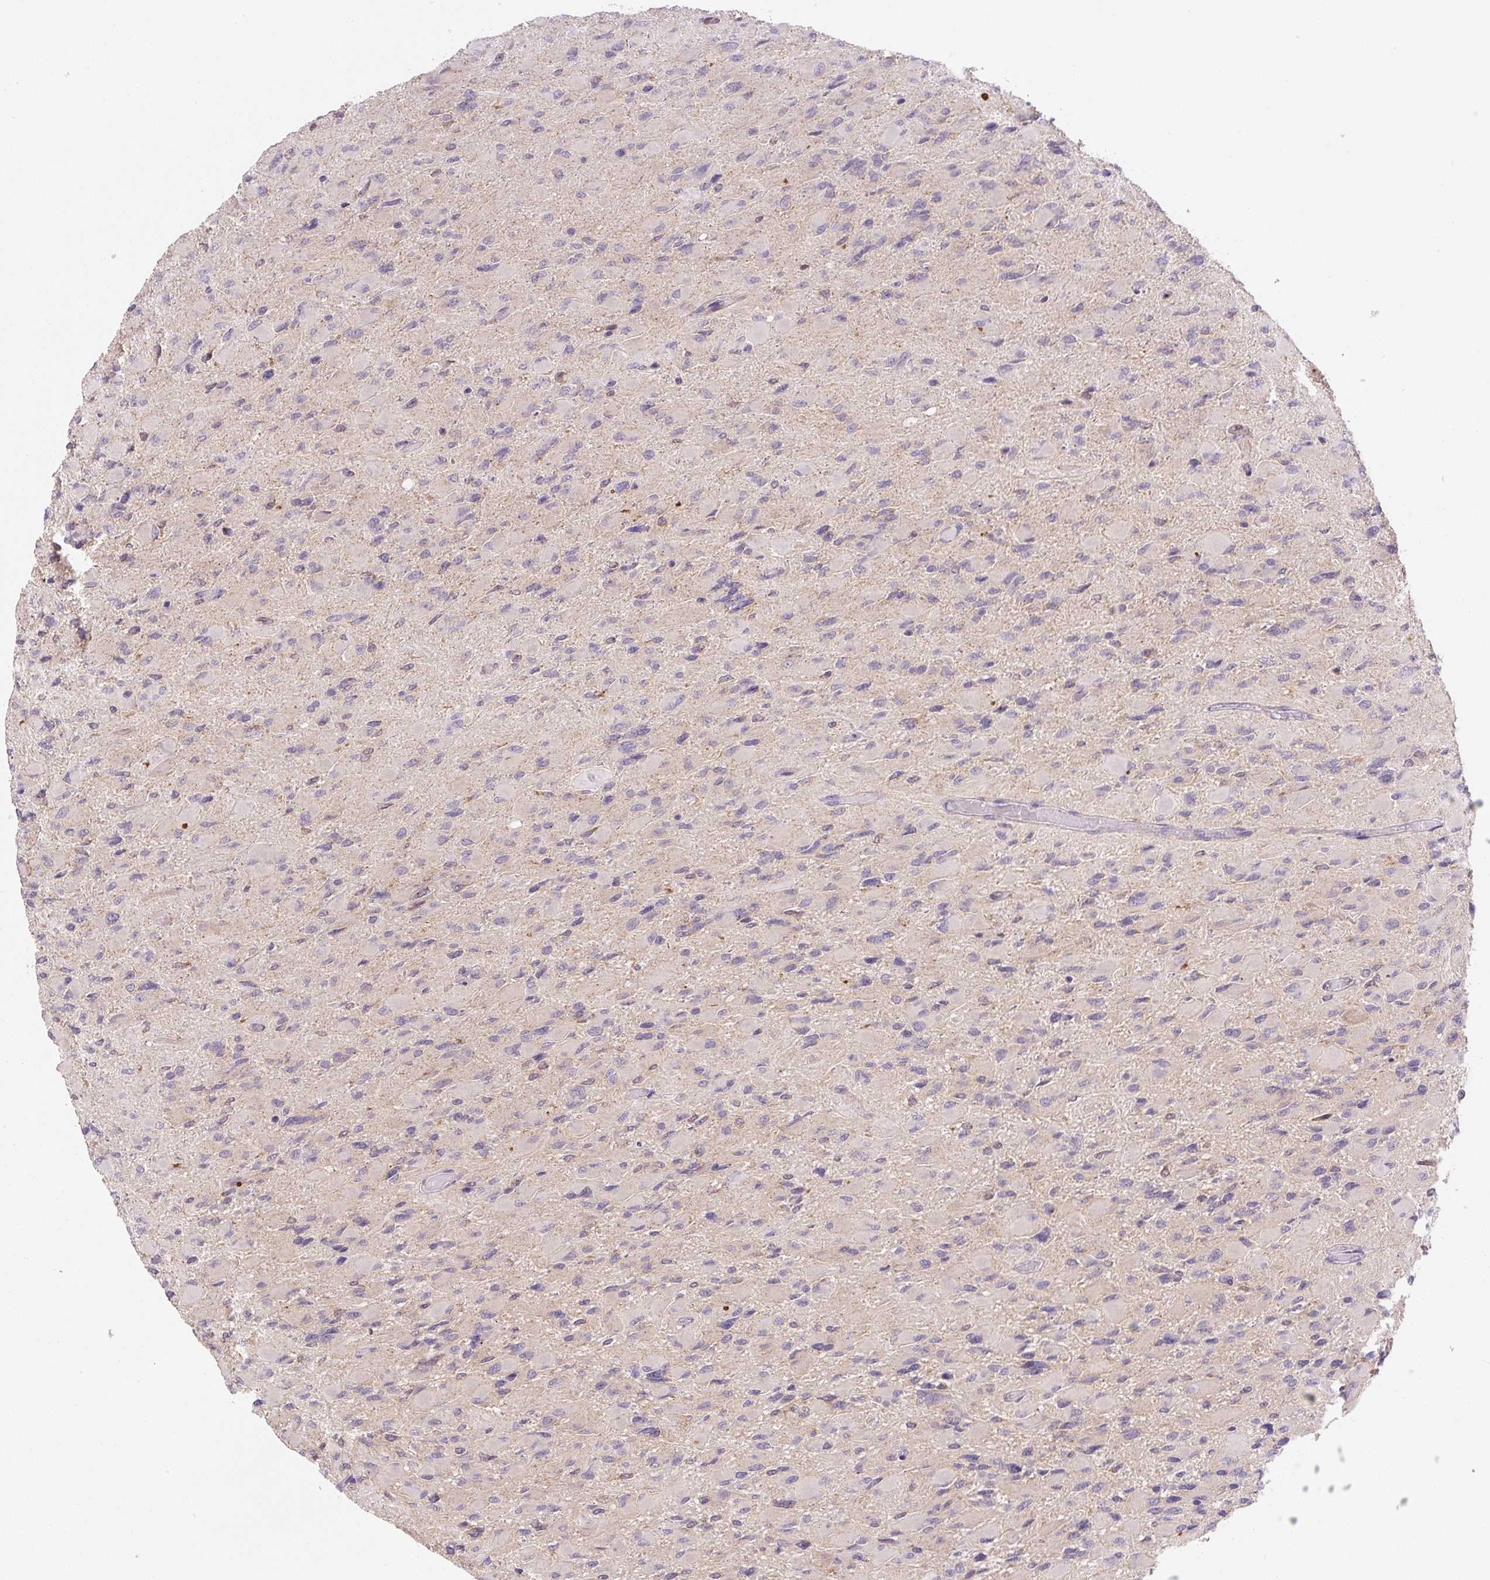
{"staining": {"intensity": "negative", "quantity": "none", "location": "none"}, "tissue": "glioma", "cell_type": "Tumor cells", "image_type": "cancer", "snomed": [{"axis": "morphology", "description": "Glioma, malignant, High grade"}, {"axis": "topography", "description": "Cerebral cortex"}], "caption": "Tumor cells are negative for protein expression in human malignant high-grade glioma. The staining is performed using DAB (3,3'-diaminobenzidine) brown chromogen with nuclei counter-stained in using hematoxylin.", "gene": "PLA2G4A", "patient": {"sex": "female", "age": 36}}